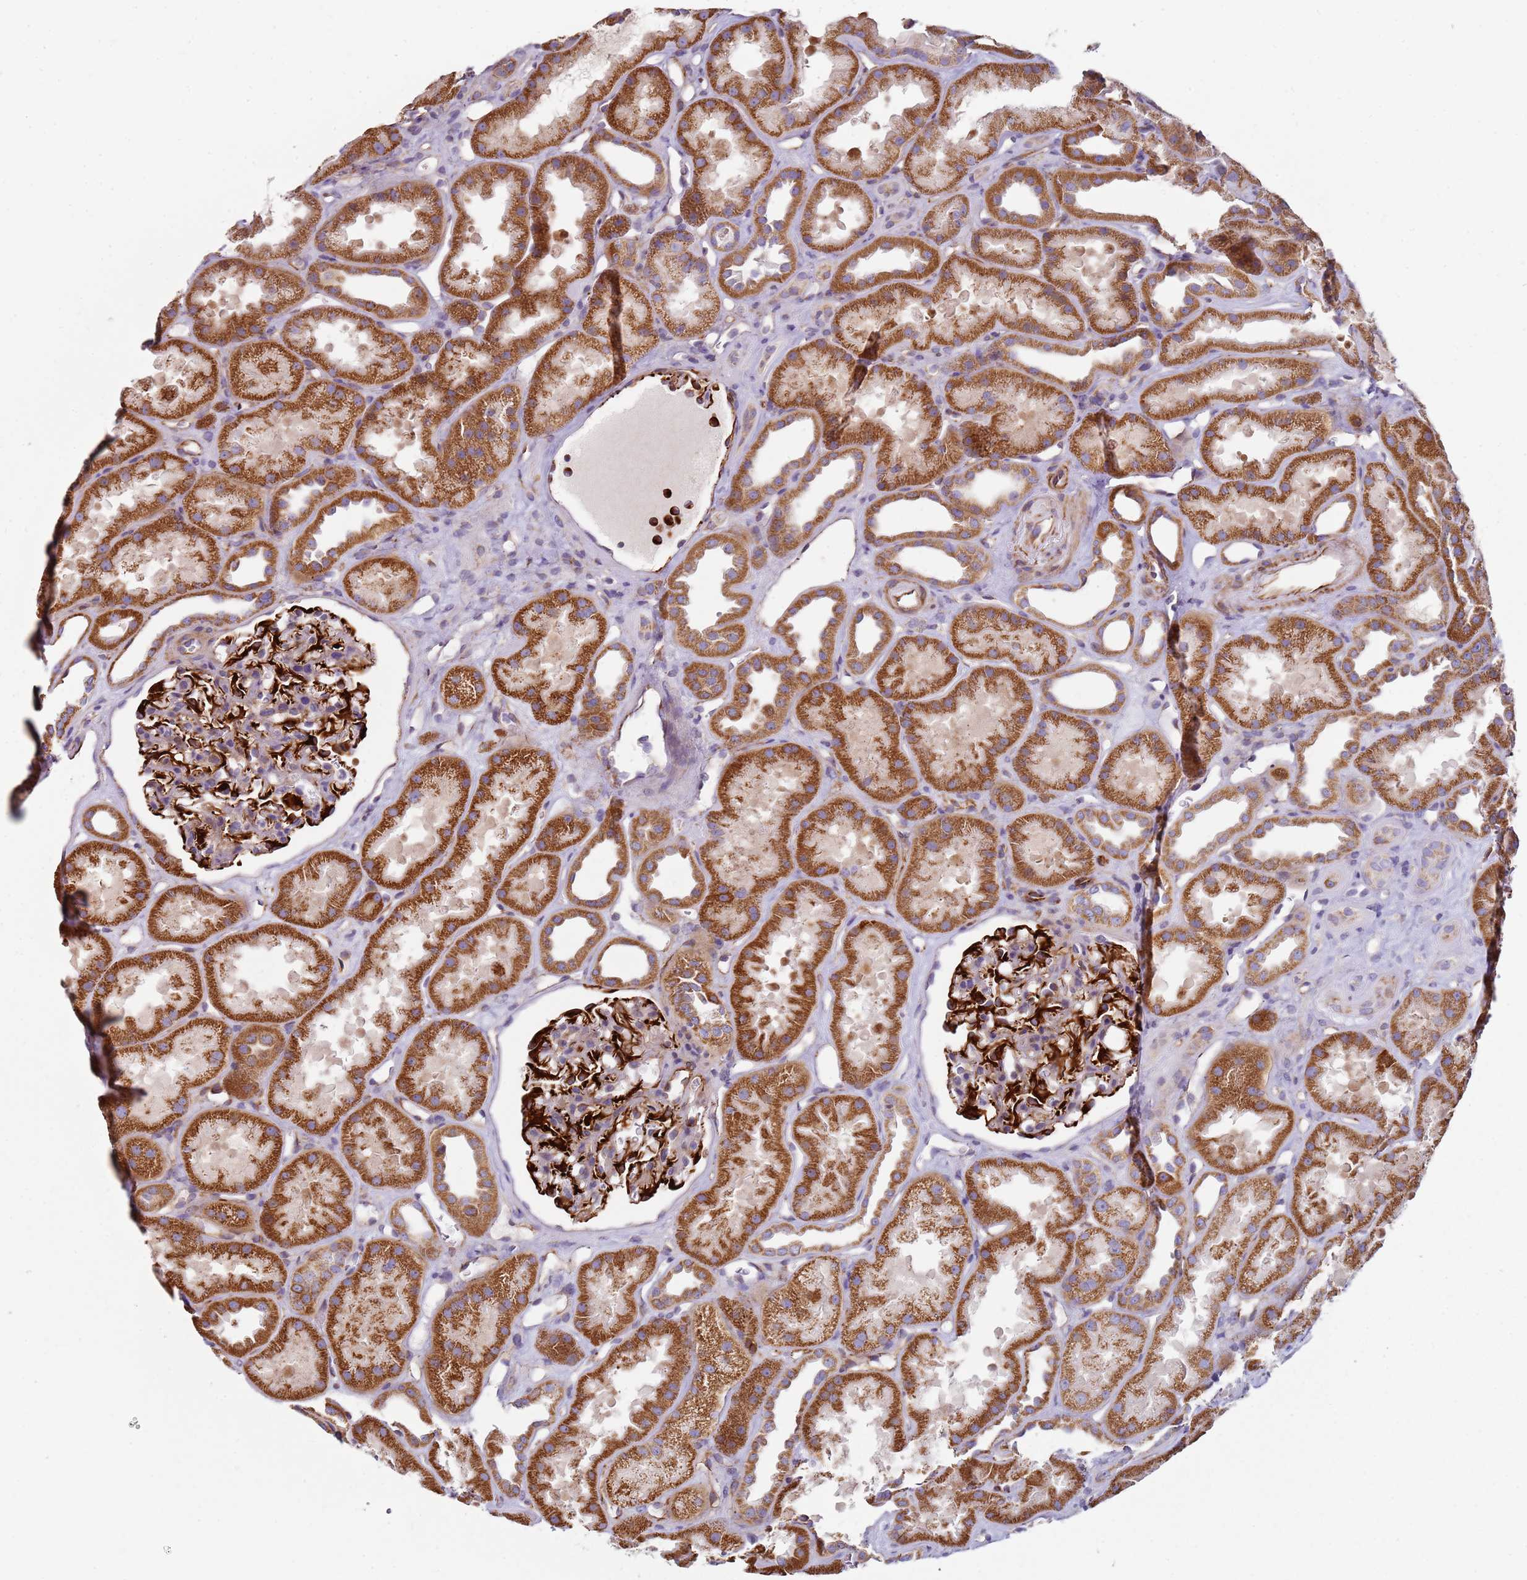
{"staining": {"intensity": "strong", "quantity": "25%-75%", "location": "cytoplasmic/membranous"}, "tissue": "kidney", "cell_type": "Cells in glomeruli", "image_type": "normal", "snomed": [{"axis": "morphology", "description": "Normal tissue, NOS"}, {"axis": "topography", "description": "Kidney"}], "caption": "Strong cytoplasmic/membranous expression is appreciated in approximately 25%-75% of cells in glomeruli in normal kidney.", "gene": "ALS2", "patient": {"sex": "male", "age": 61}}